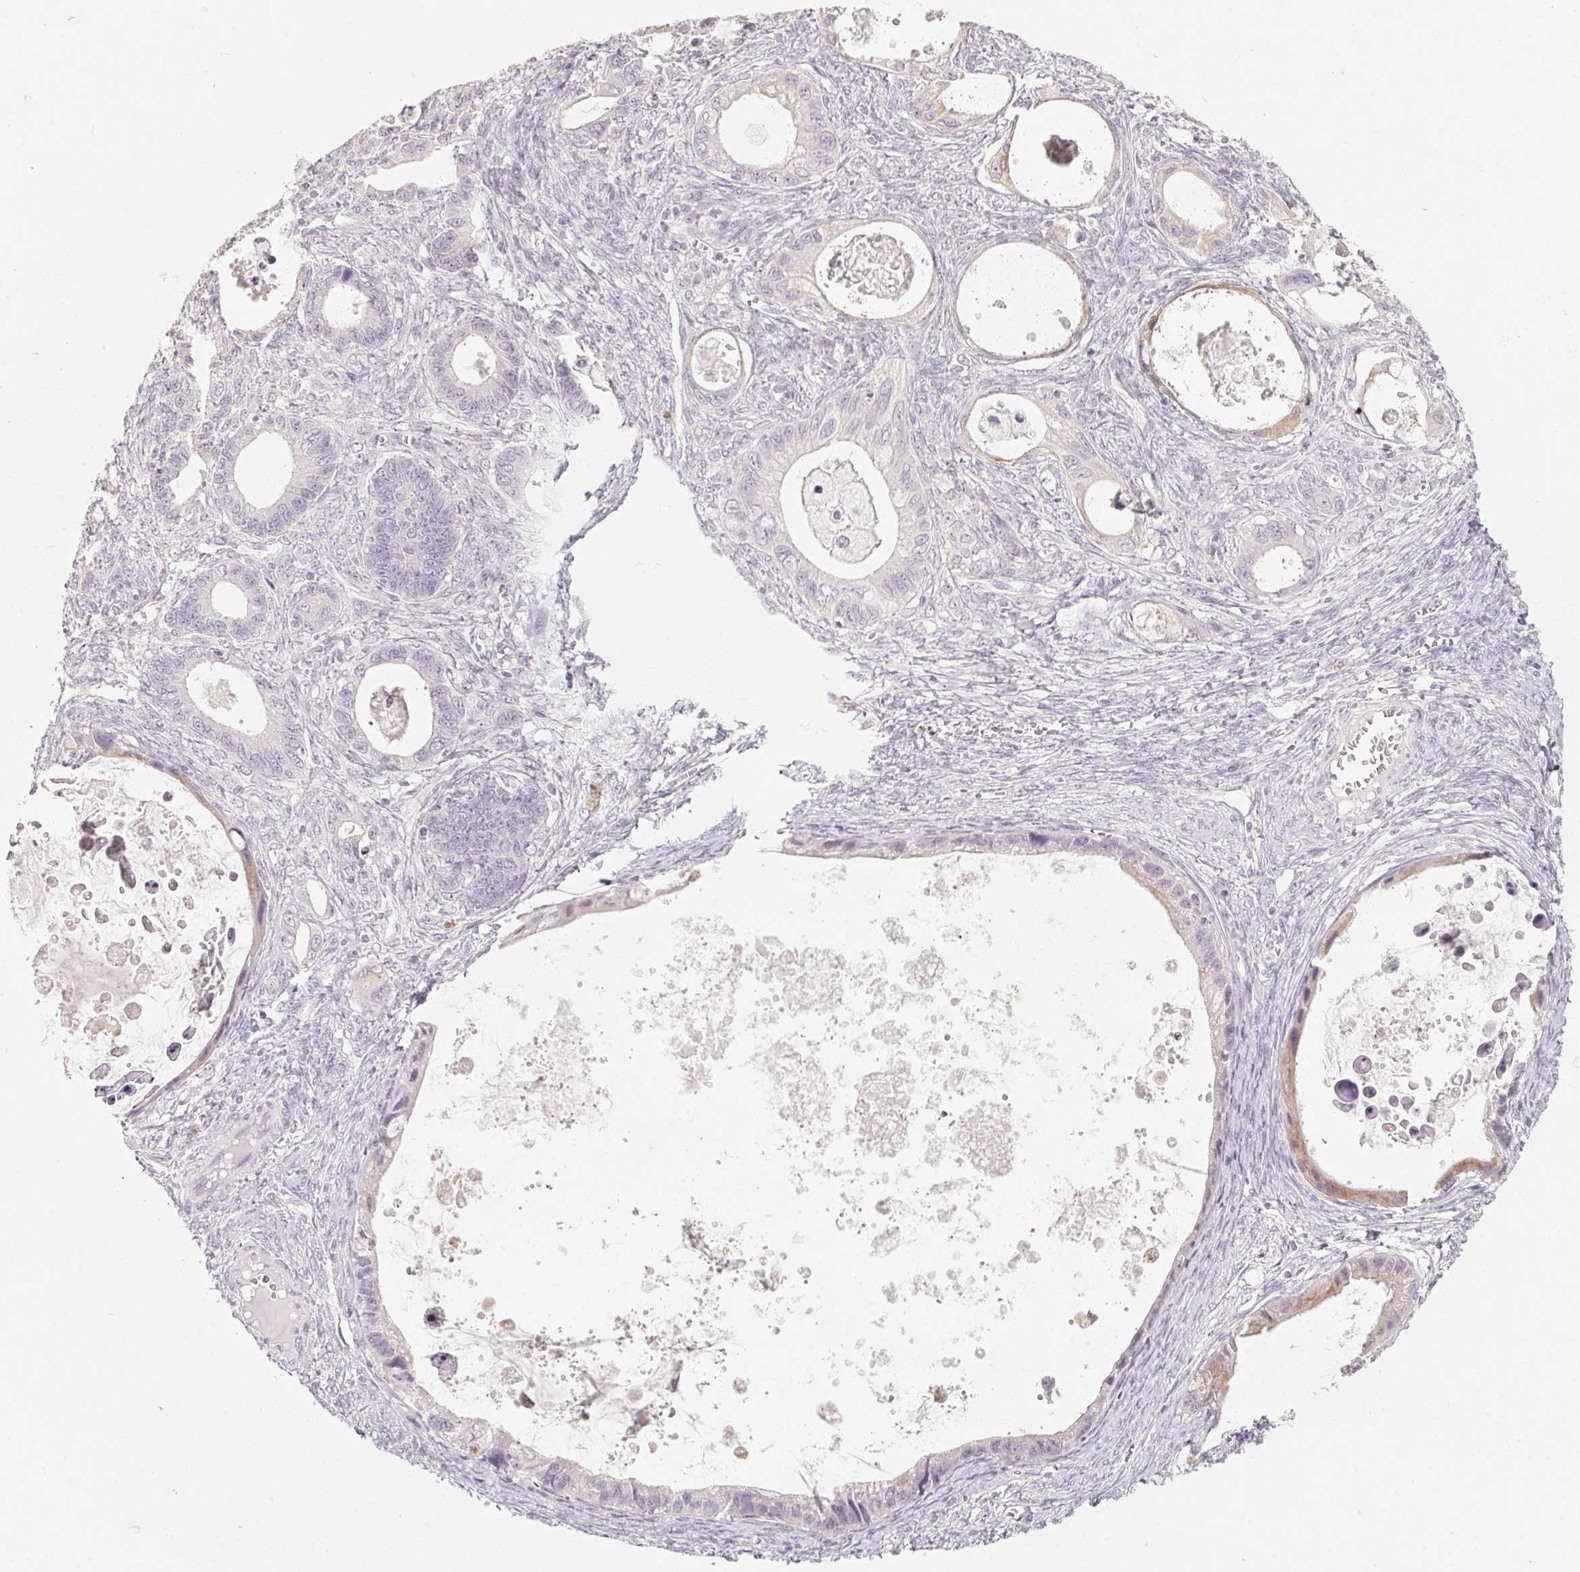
{"staining": {"intensity": "negative", "quantity": "none", "location": "none"}, "tissue": "ovarian cancer", "cell_type": "Tumor cells", "image_type": "cancer", "snomed": [{"axis": "morphology", "description": "Cystadenocarcinoma, mucinous, NOS"}, {"axis": "topography", "description": "Ovary"}], "caption": "High magnification brightfield microscopy of mucinous cystadenocarcinoma (ovarian) stained with DAB (brown) and counterstained with hematoxylin (blue): tumor cells show no significant positivity.", "gene": "CAPZA3", "patient": {"sex": "female", "age": 64}}